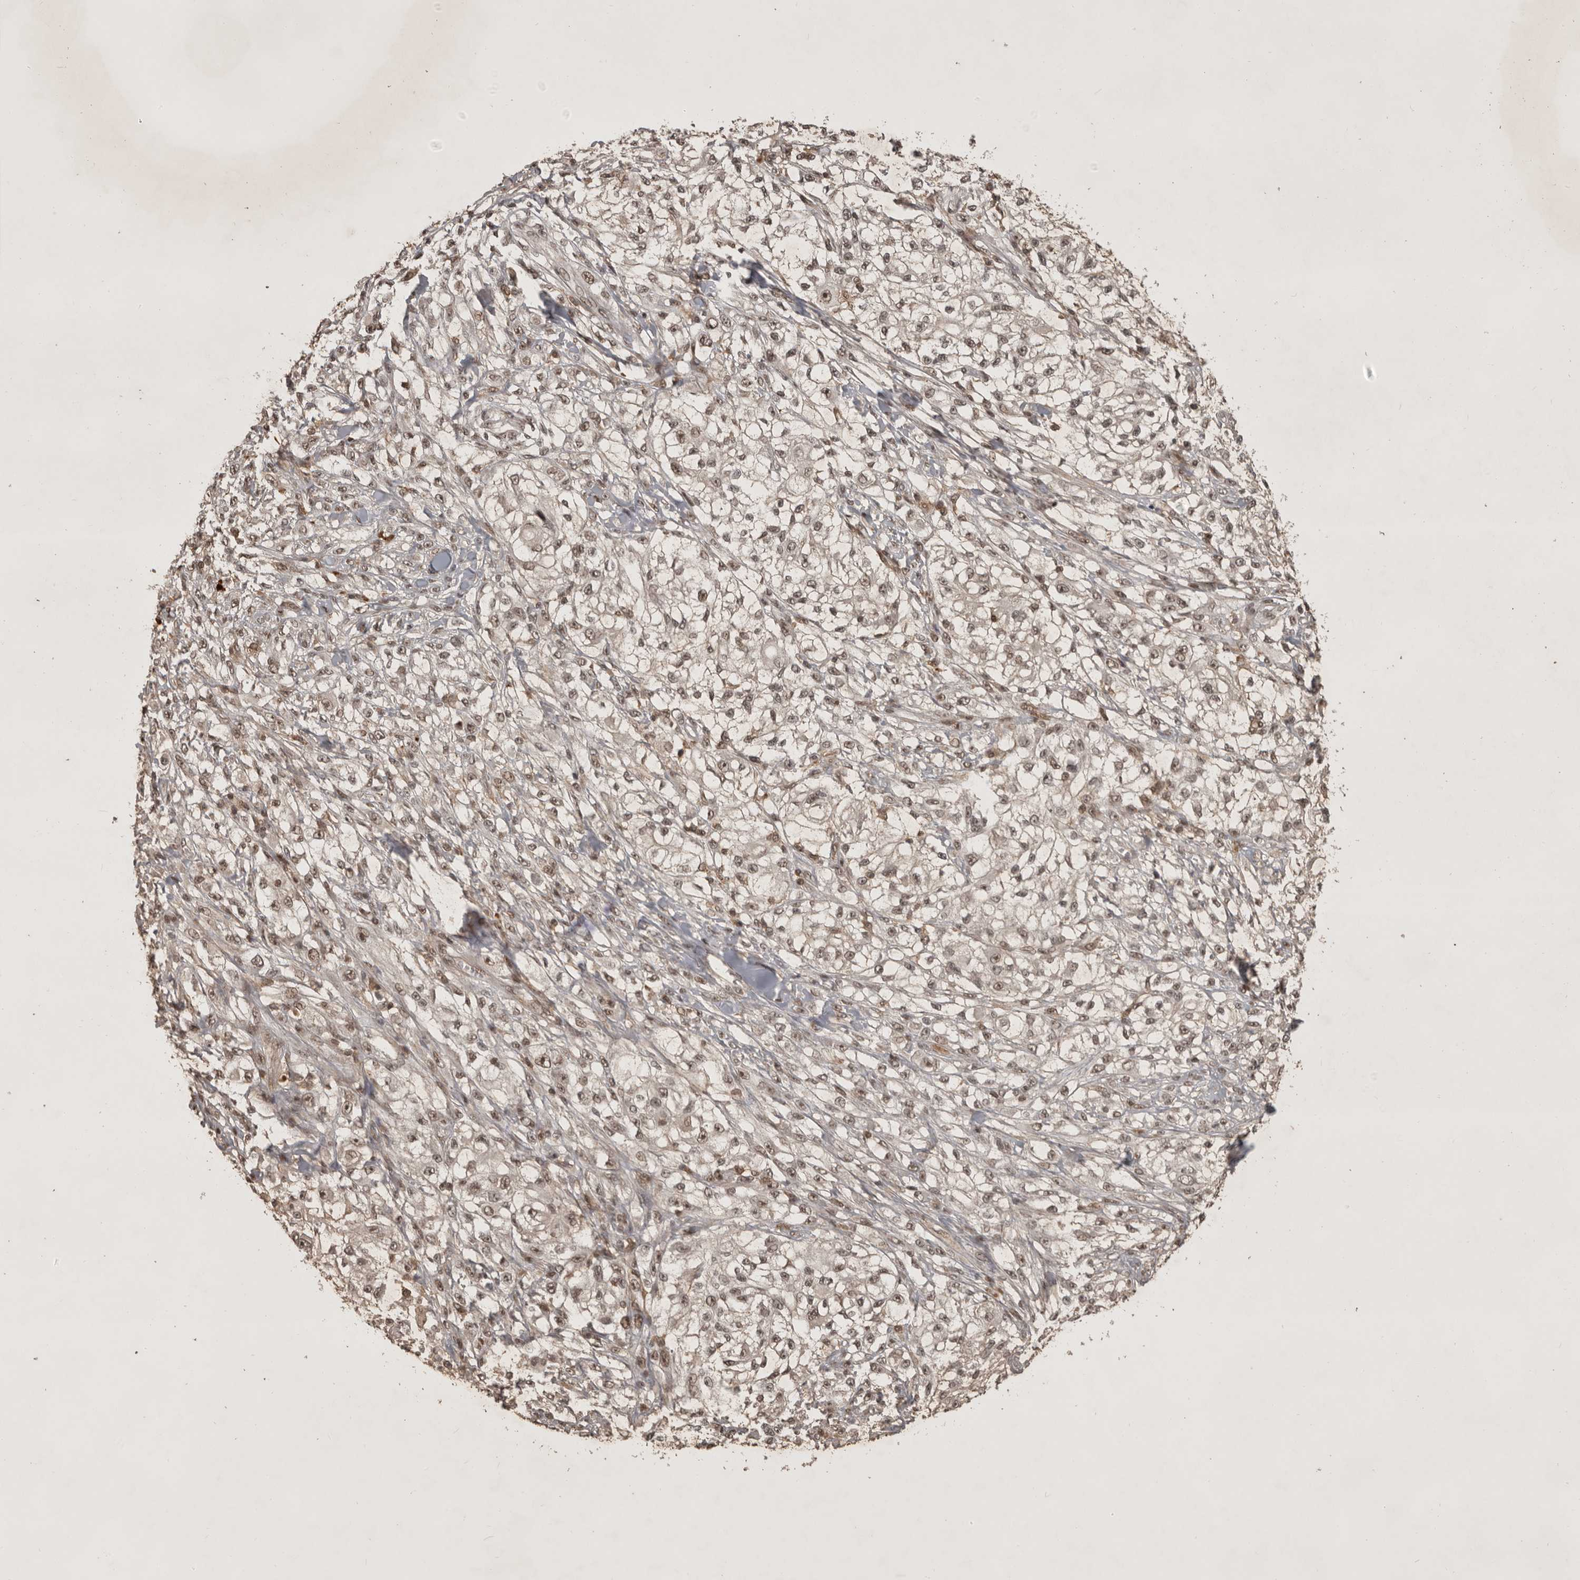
{"staining": {"intensity": "weak", "quantity": ">75%", "location": "nuclear"}, "tissue": "melanoma", "cell_type": "Tumor cells", "image_type": "cancer", "snomed": [{"axis": "morphology", "description": "Malignant melanoma, NOS"}, {"axis": "topography", "description": "Skin of head"}], "caption": "Approximately >75% of tumor cells in human melanoma demonstrate weak nuclear protein staining as visualized by brown immunohistochemical staining.", "gene": "CBLL1", "patient": {"sex": "male", "age": 83}}